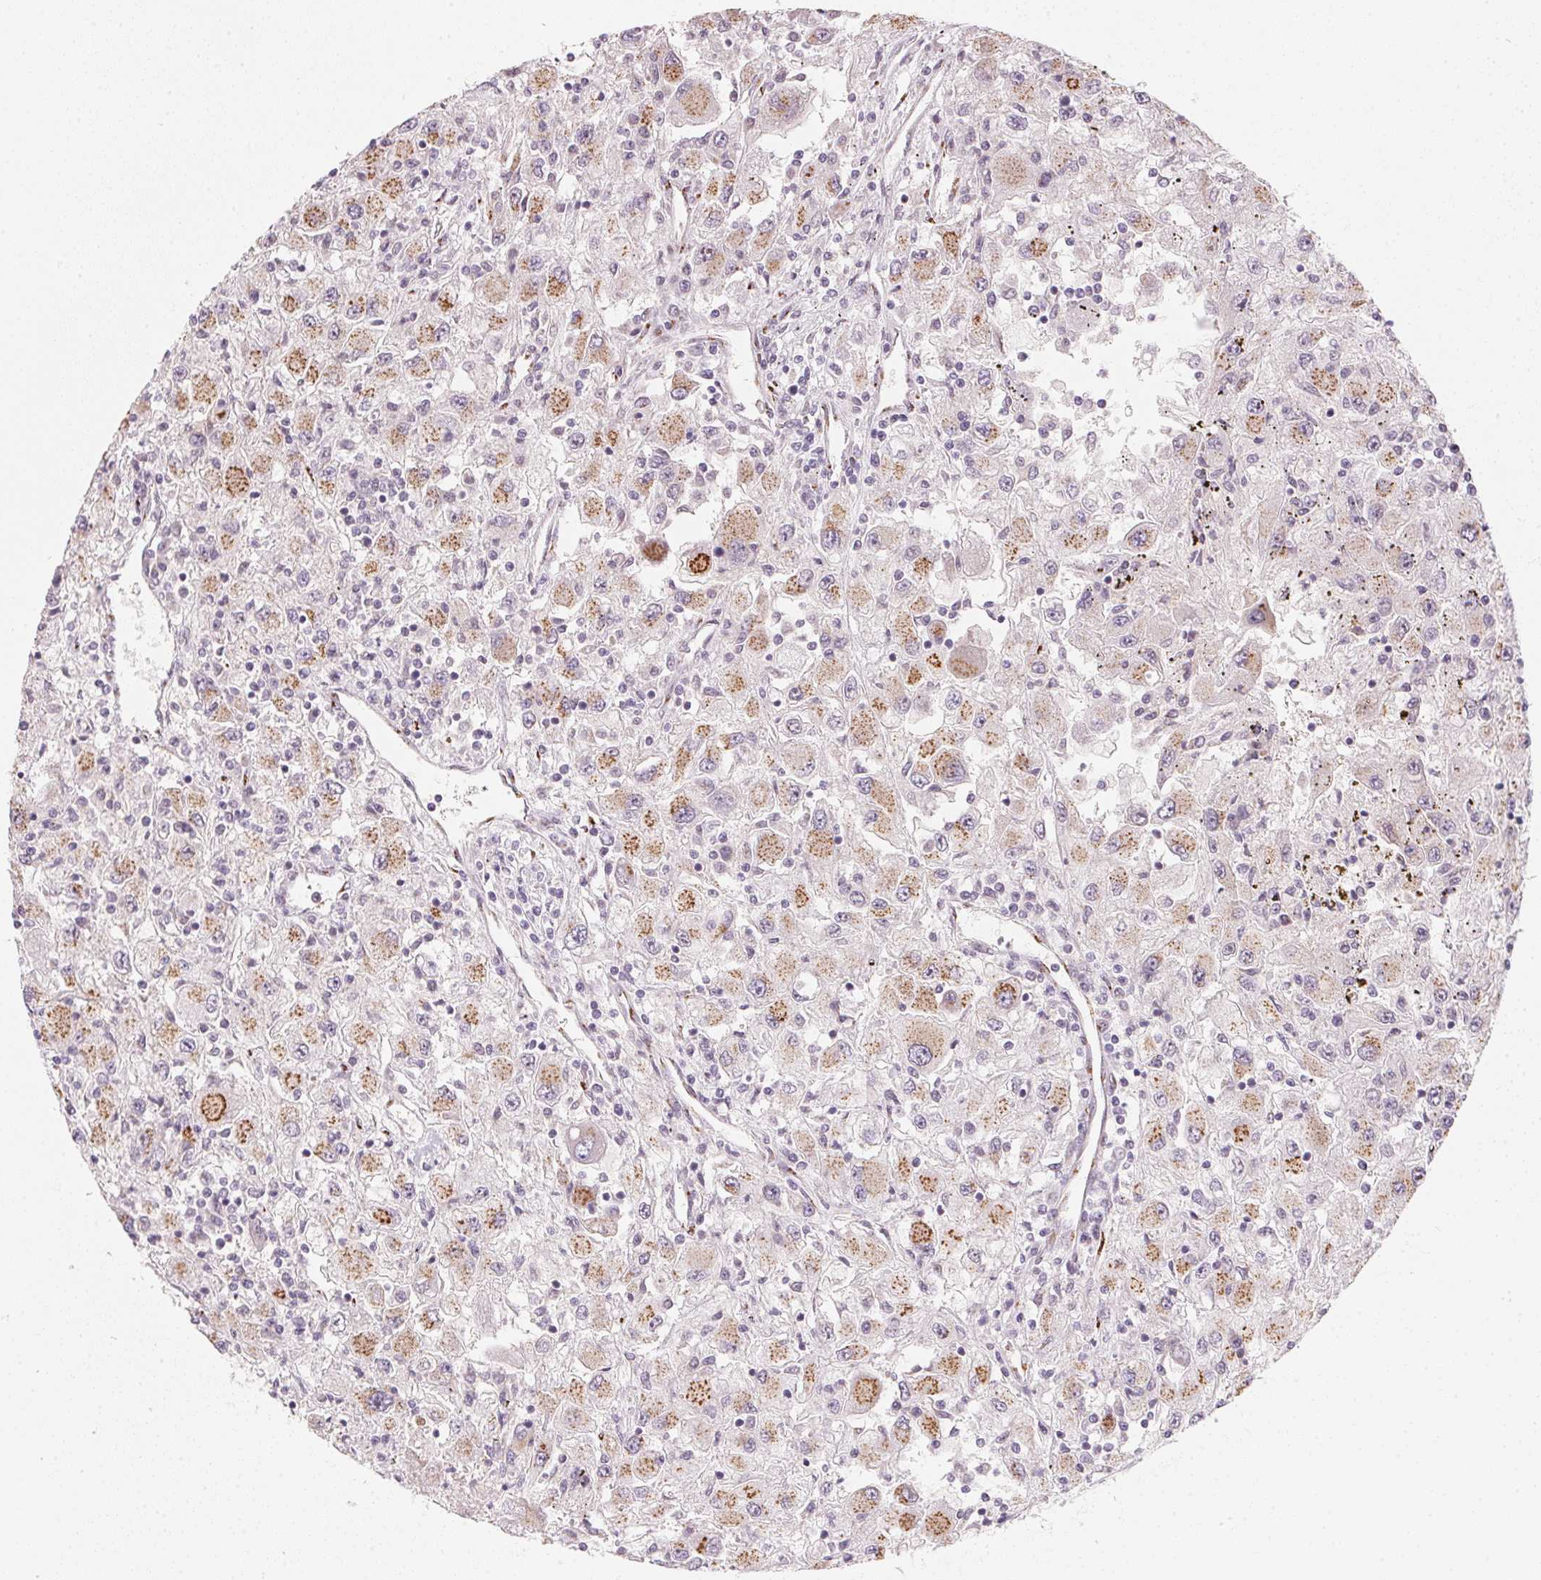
{"staining": {"intensity": "moderate", "quantity": ">75%", "location": "cytoplasmic/membranous"}, "tissue": "renal cancer", "cell_type": "Tumor cells", "image_type": "cancer", "snomed": [{"axis": "morphology", "description": "Adenocarcinoma, NOS"}, {"axis": "topography", "description": "Kidney"}], "caption": "Renal cancer stained for a protein shows moderate cytoplasmic/membranous positivity in tumor cells.", "gene": "RAB22A", "patient": {"sex": "female", "age": 67}}